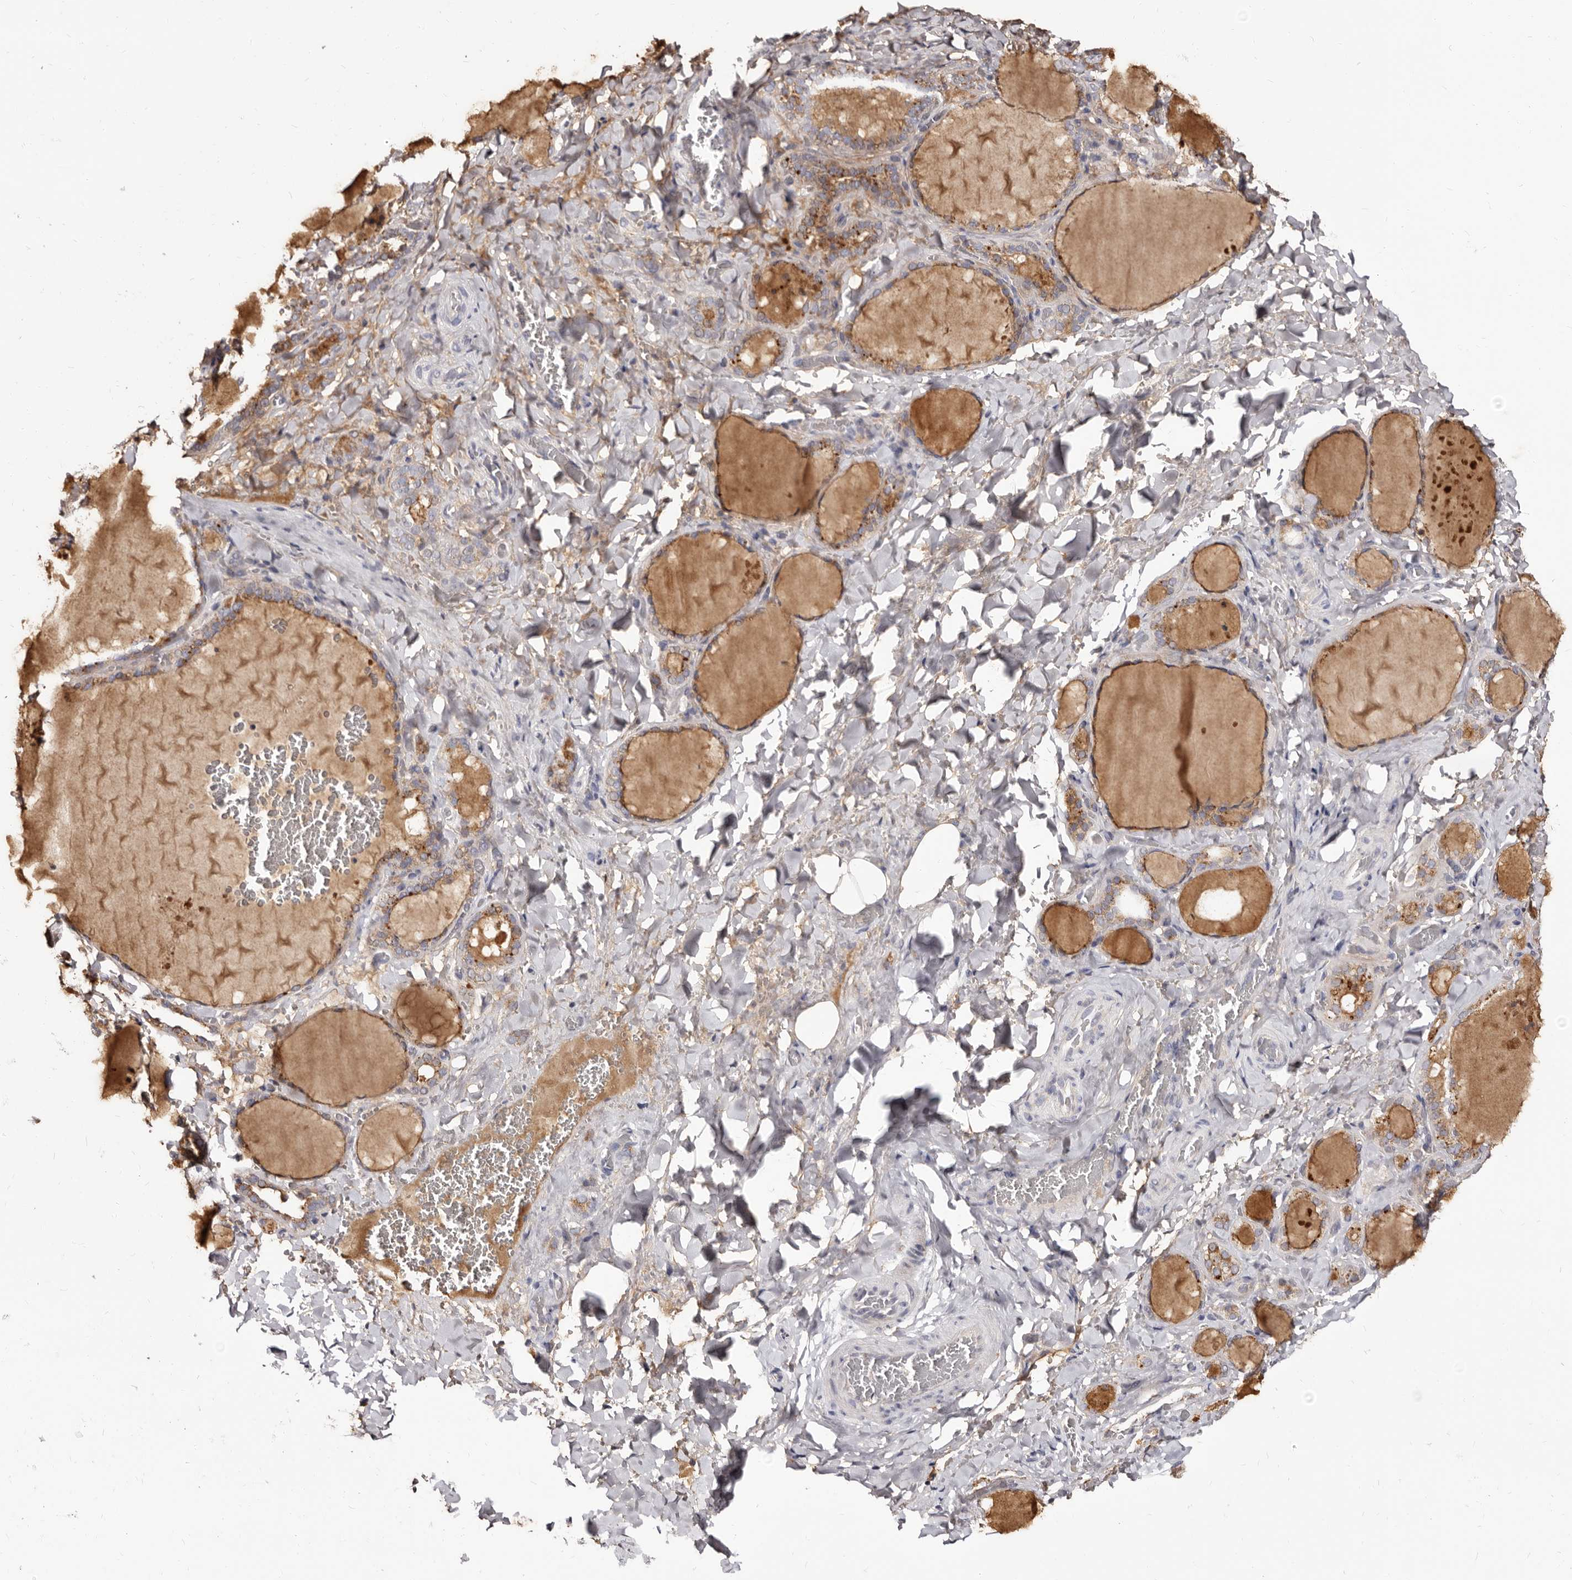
{"staining": {"intensity": "moderate", "quantity": ">75%", "location": "cytoplasmic/membranous"}, "tissue": "thyroid gland", "cell_type": "Glandular cells", "image_type": "normal", "snomed": [{"axis": "morphology", "description": "Normal tissue, NOS"}, {"axis": "topography", "description": "Thyroid gland"}], "caption": "The histopathology image displays a brown stain indicating the presence of a protein in the cytoplasmic/membranous of glandular cells in thyroid gland. (DAB IHC, brown staining for protein, blue staining for nuclei).", "gene": "PTAFR", "patient": {"sex": "female", "age": 22}}